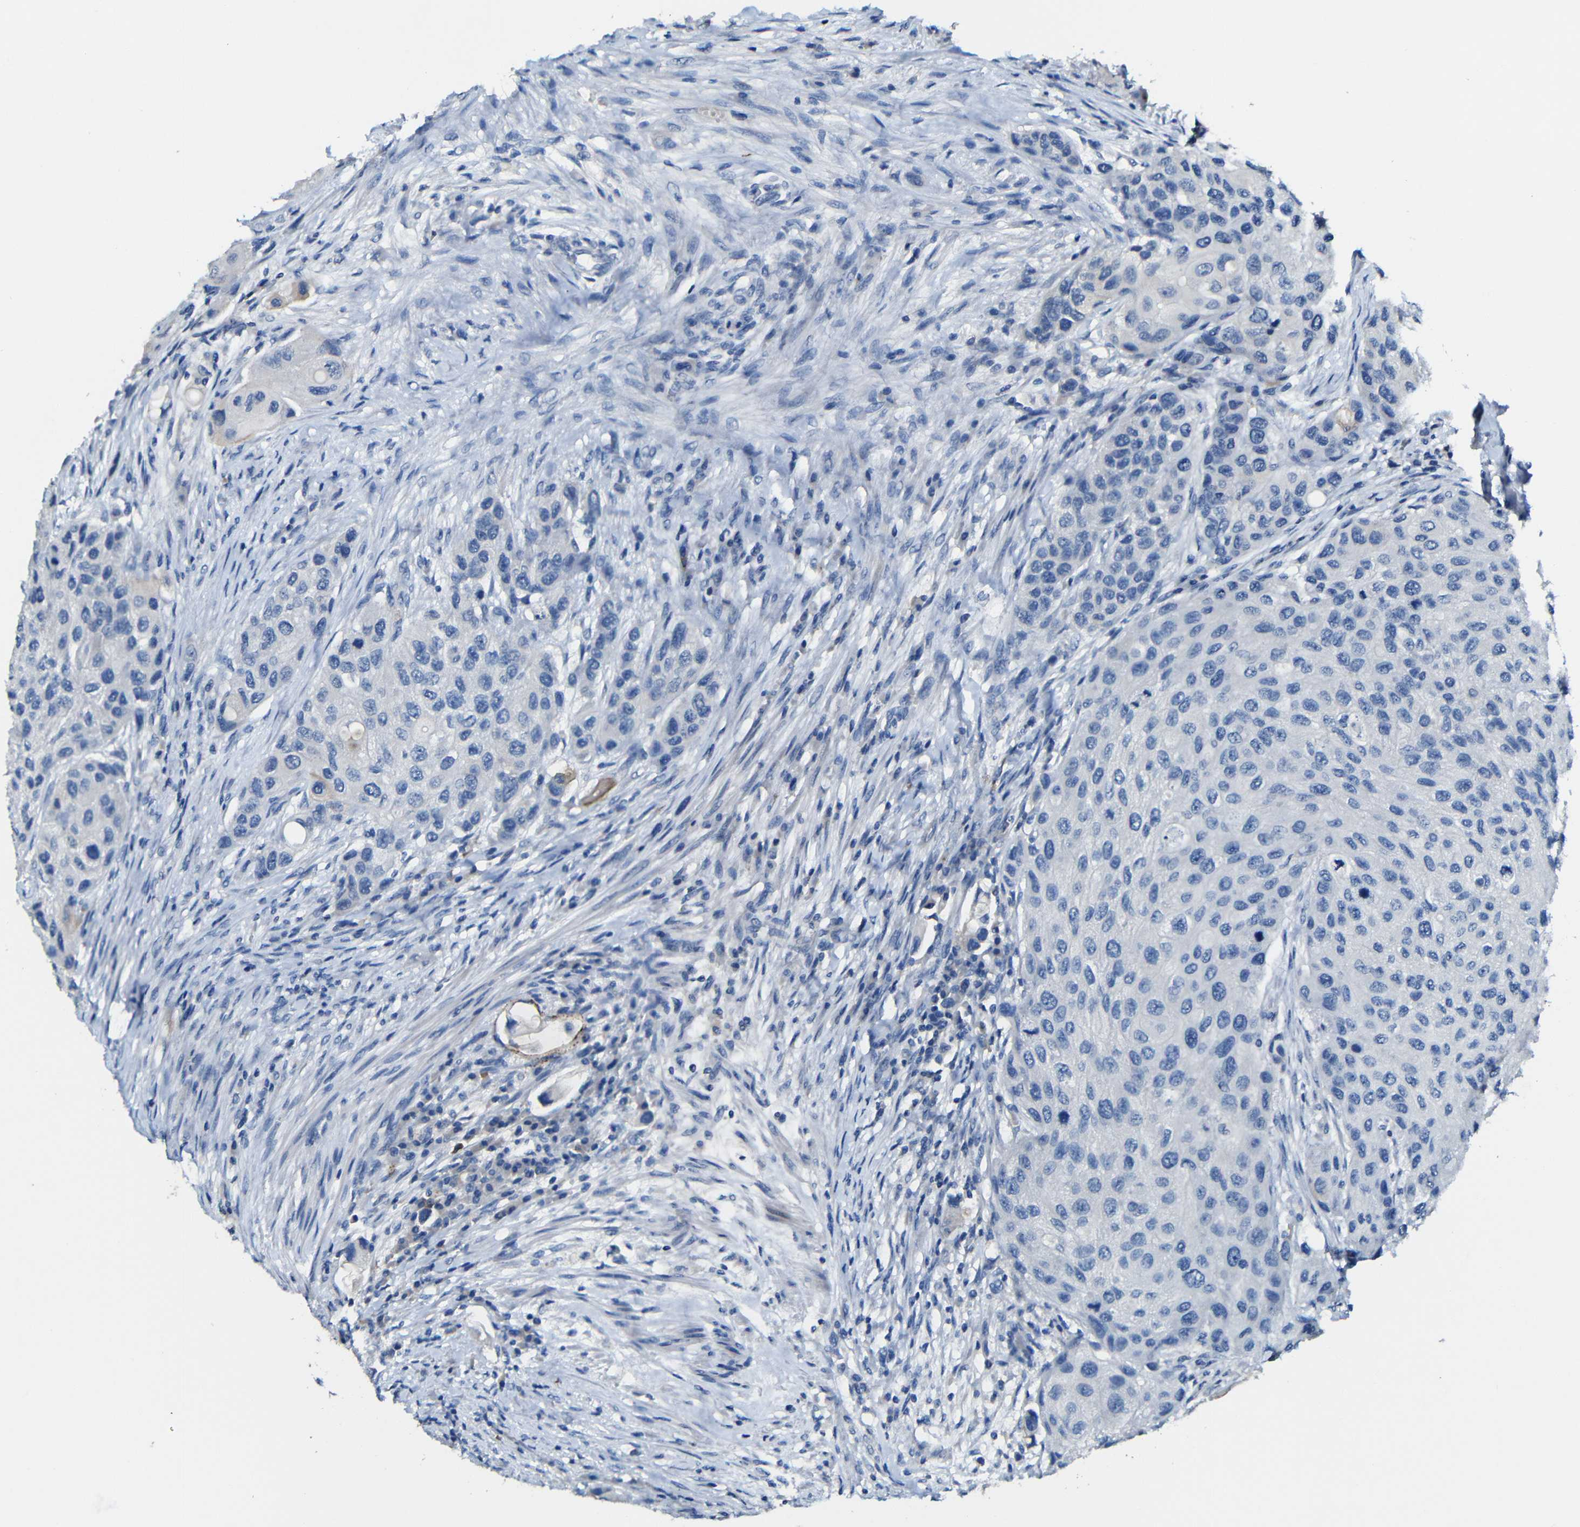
{"staining": {"intensity": "negative", "quantity": "none", "location": "none"}, "tissue": "urothelial cancer", "cell_type": "Tumor cells", "image_type": "cancer", "snomed": [{"axis": "morphology", "description": "Urothelial carcinoma, High grade"}, {"axis": "topography", "description": "Urinary bladder"}], "caption": "DAB immunohistochemical staining of human urothelial carcinoma (high-grade) demonstrates no significant positivity in tumor cells.", "gene": "ACKR2", "patient": {"sex": "female", "age": 56}}